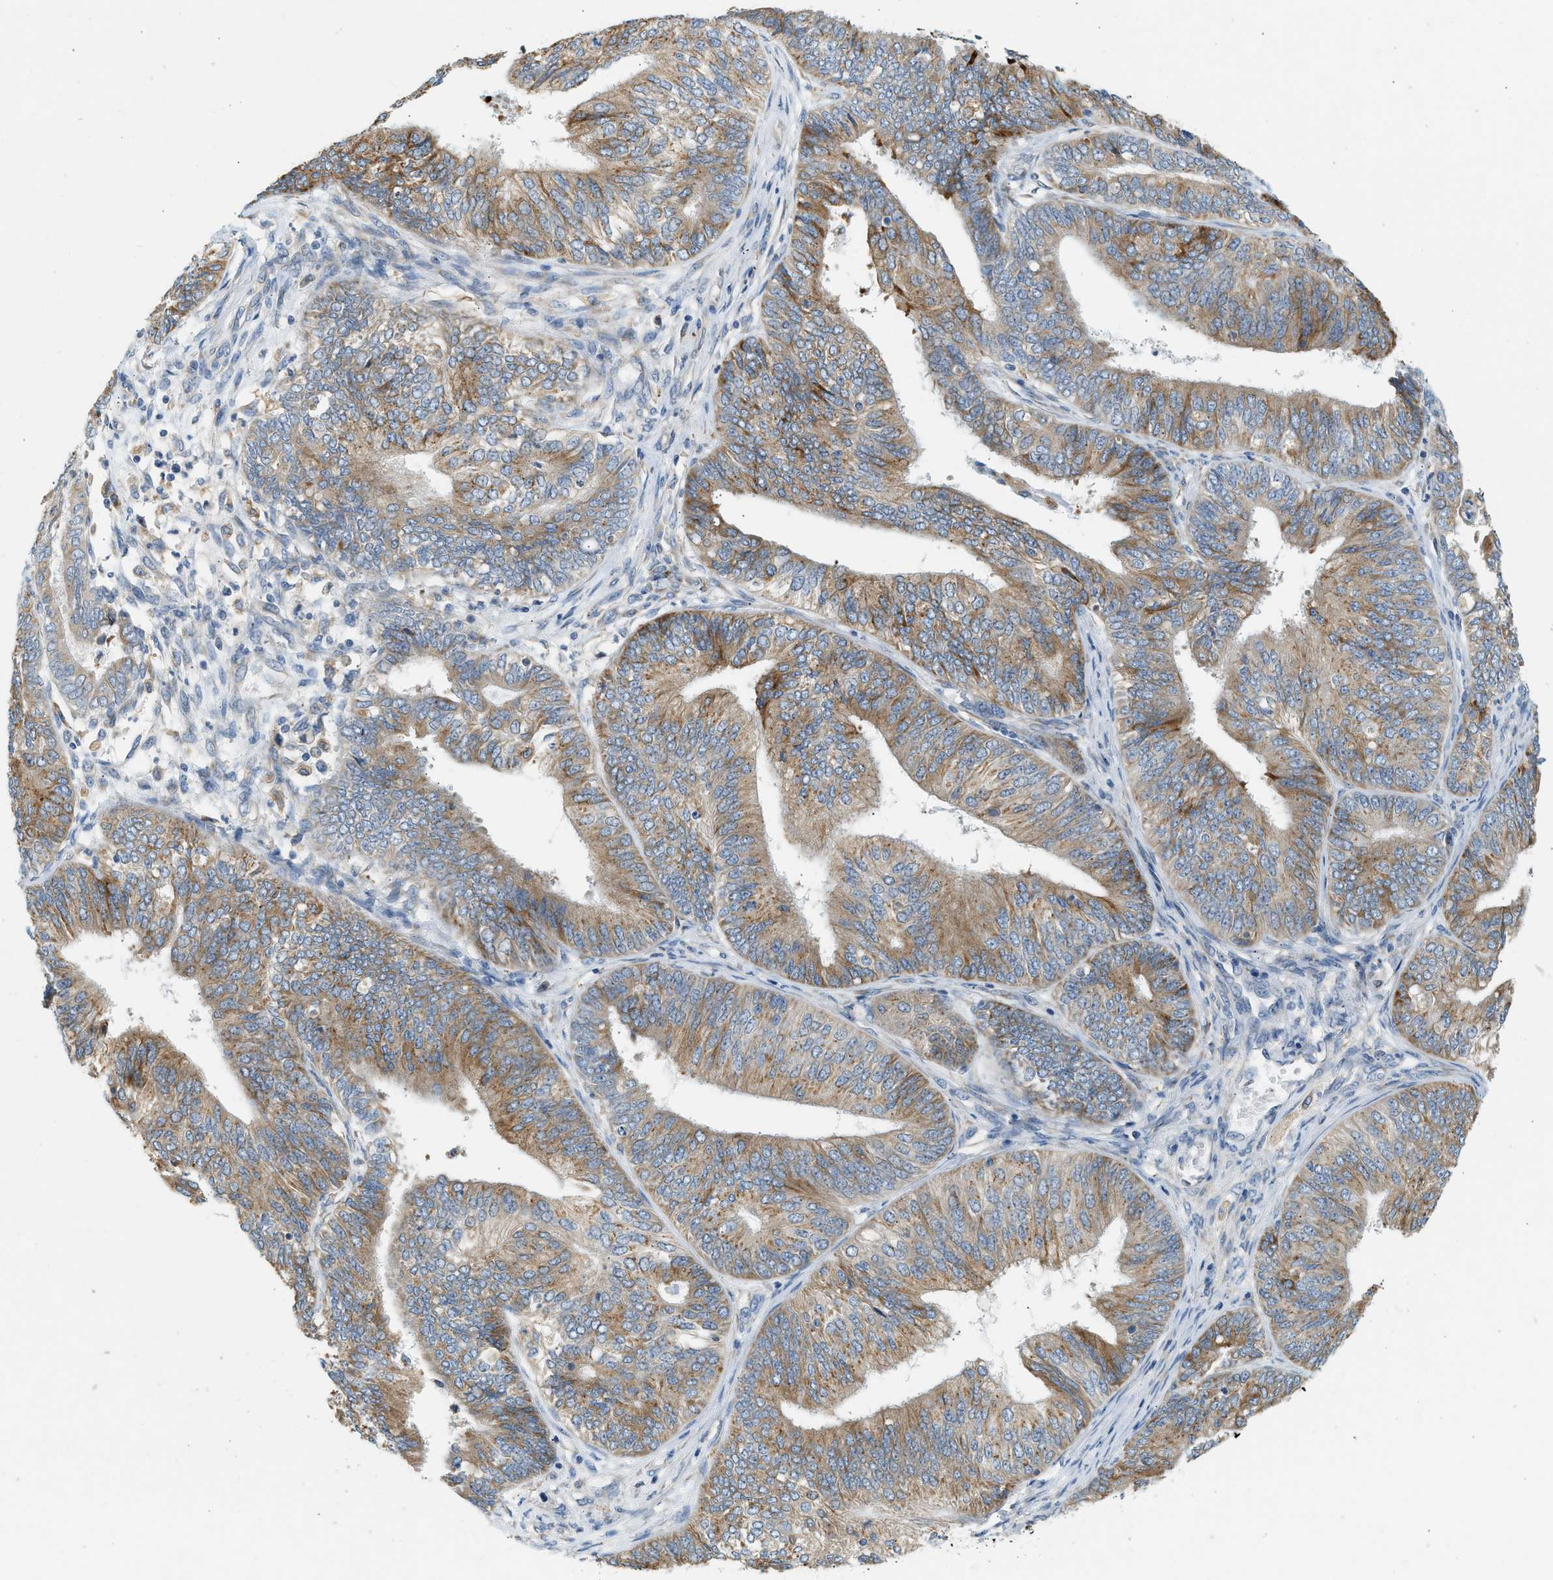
{"staining": {"intensity": "moderate", "quantity": ">75%", "location": "cytoplasmic/membranous"}, "tissue": "endometrial cancer", "cell_type": "Tumor cells", "image_type": "cancer", "snomed": [{"axis": "morphology", "description": "Adenocarcinoma, NOS"}, {"axis": "topography", "description": "Endometrium"}], "caption": "Immunohistochemistry photomicrograph of neoplastic tissue: human endometrial cancer (adenocarcinoma) stained using IHC reveals medium levels of moderate protein expression localized specifically in the cytoplasmic/membranous of tumor cells, appearing as a cytoplasmic/membranous brown color.", "gene": "CTSB", "patient": {"sex": "female", "age": 58}}